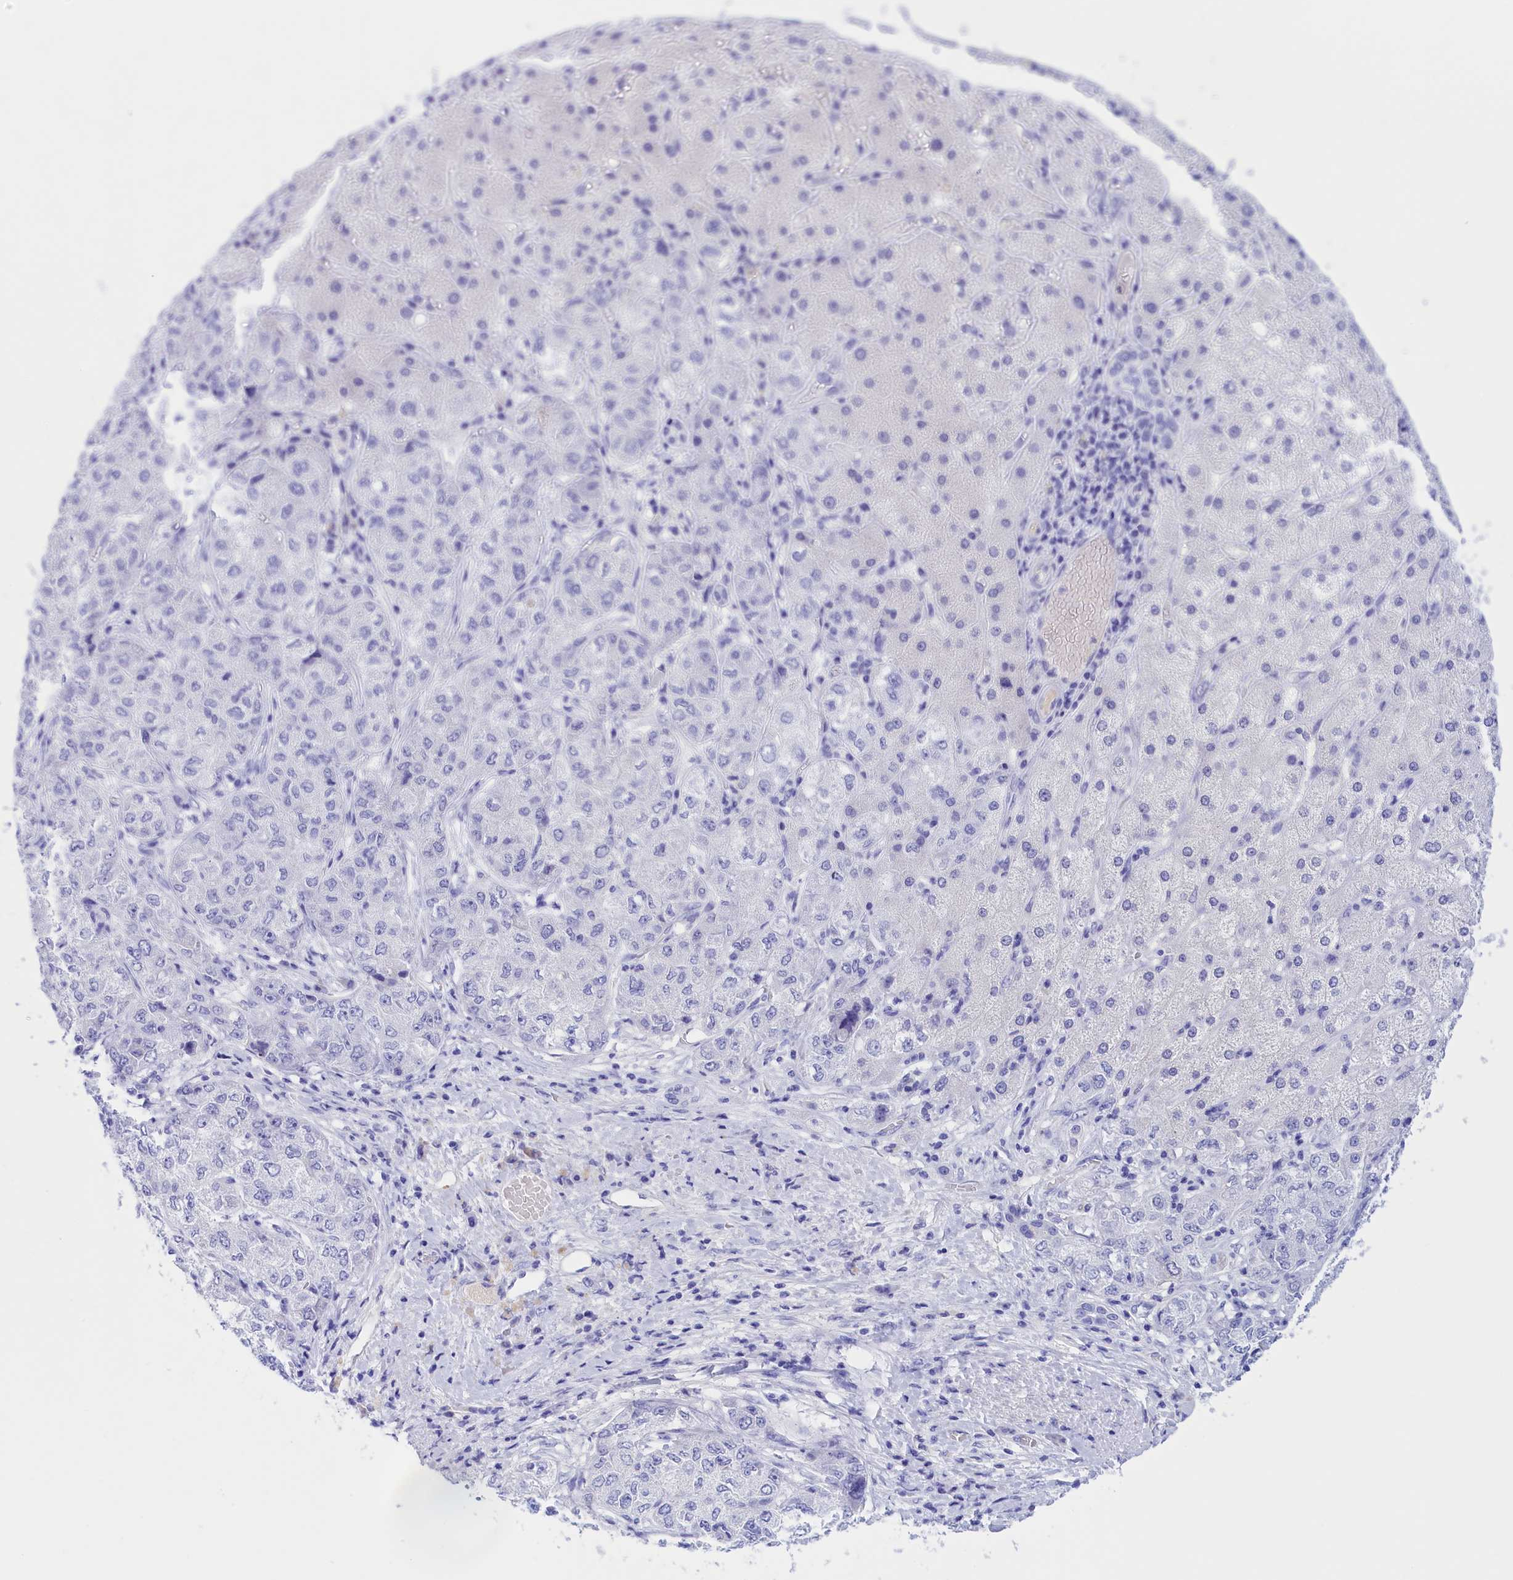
{"staining": {"intensity": "negative", "quantity": "none", "location": "none"}, "tissue": "liver cancer", "cell_type": "Tumor cells", "image_type": "cancer", "snomed": [{"axis": "morphology", "description": "Carcinoma, Hepatocellular, NOS"}, {"axis": "topography", "description": "Liver"}], "caption": "An IHC histopathology image of liver cancer (hepatocellular carcinoma) is shown. There is no staining in tumor cells of liver cancer (hepatocellular carcinoma).", "gene": "PROK2", "patient": {"sex": "male", "age": 80}}